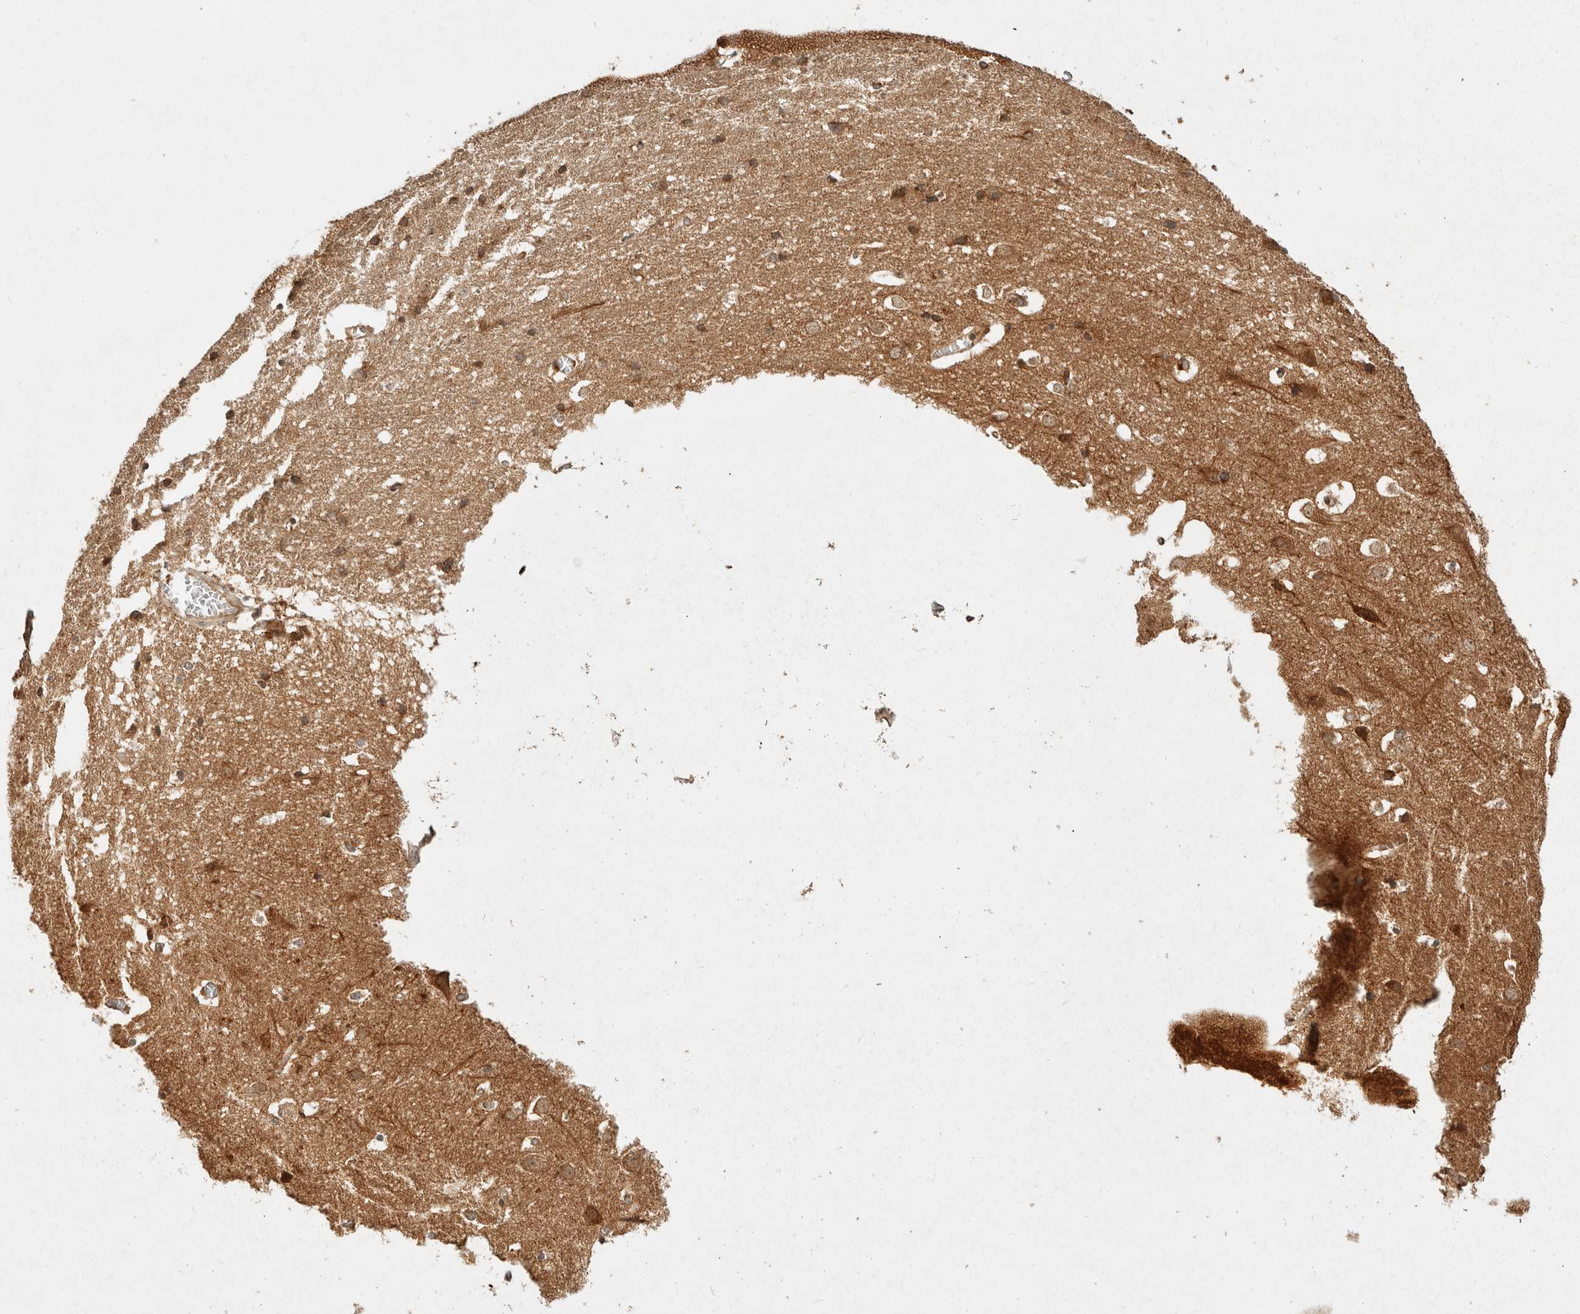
{"staining": {"intensity": "weak", "quantity": ">75%", "location": "cytoplasmic/membranous"}, "tissue": "cerebral cortex", "cell_type": "Endothelial cells", "image_type": "normal", "snomed": [{"axis": "morphology", "description": "Normal tissue, NOS"}, {"axis": "morphology", "description": "Developmental malformation"}, {"axis": "topography", "description": "Cerebral cortex"}], "caption": "Weak cytoplasmic/membranous protein expression is present in about >75% of endothelial cells in cerebral cortex. (Stains: DAB (3,3'-diaminobenzidine) in brown, nuclei in blue, Microscopy: brightfield microscopy at high magnification).", "gene": "CAMSAP2", "patient": {"sex": "female", "age": 30}}